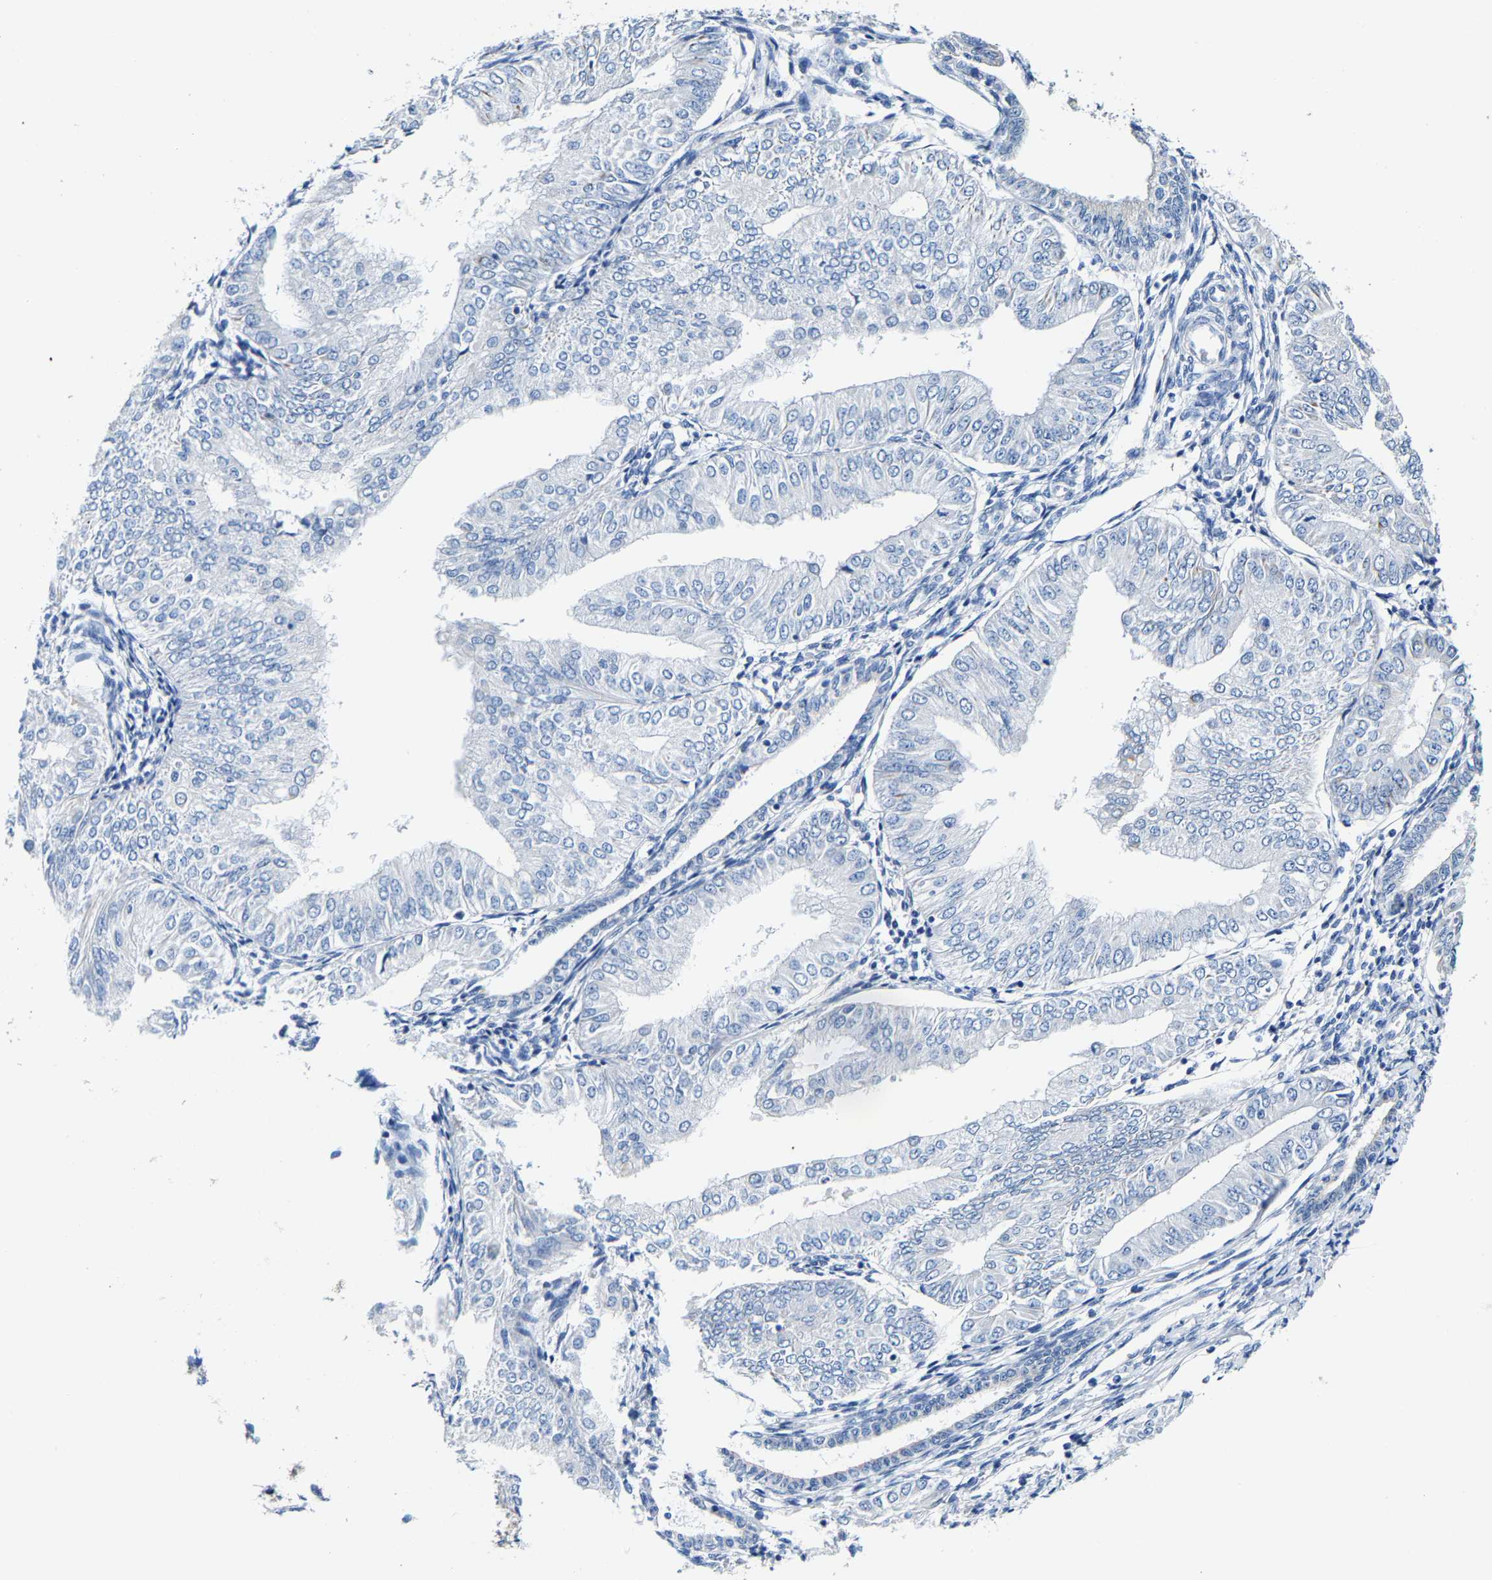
{"staining": {"intensity": "negative", "quantity": "none", "location": "none"}, "tissue": "endometrial cancer", "cell_type": "Tumor cells", "image_type": "cancer", "snomed": [{"axis": "morphology", "description": "Adenocarcinoma, NOS"}, {"axis": "topography", "description": "Endometrium"}], "caption": "There is no significant staining in tumor cells of endometrial cancer. (DAB immunohistochemistry (IHC) visualized using brightfield microscopy, high magnification).", "gene": "MMEL1", "patient": {"sex": "female", "age": 53}}